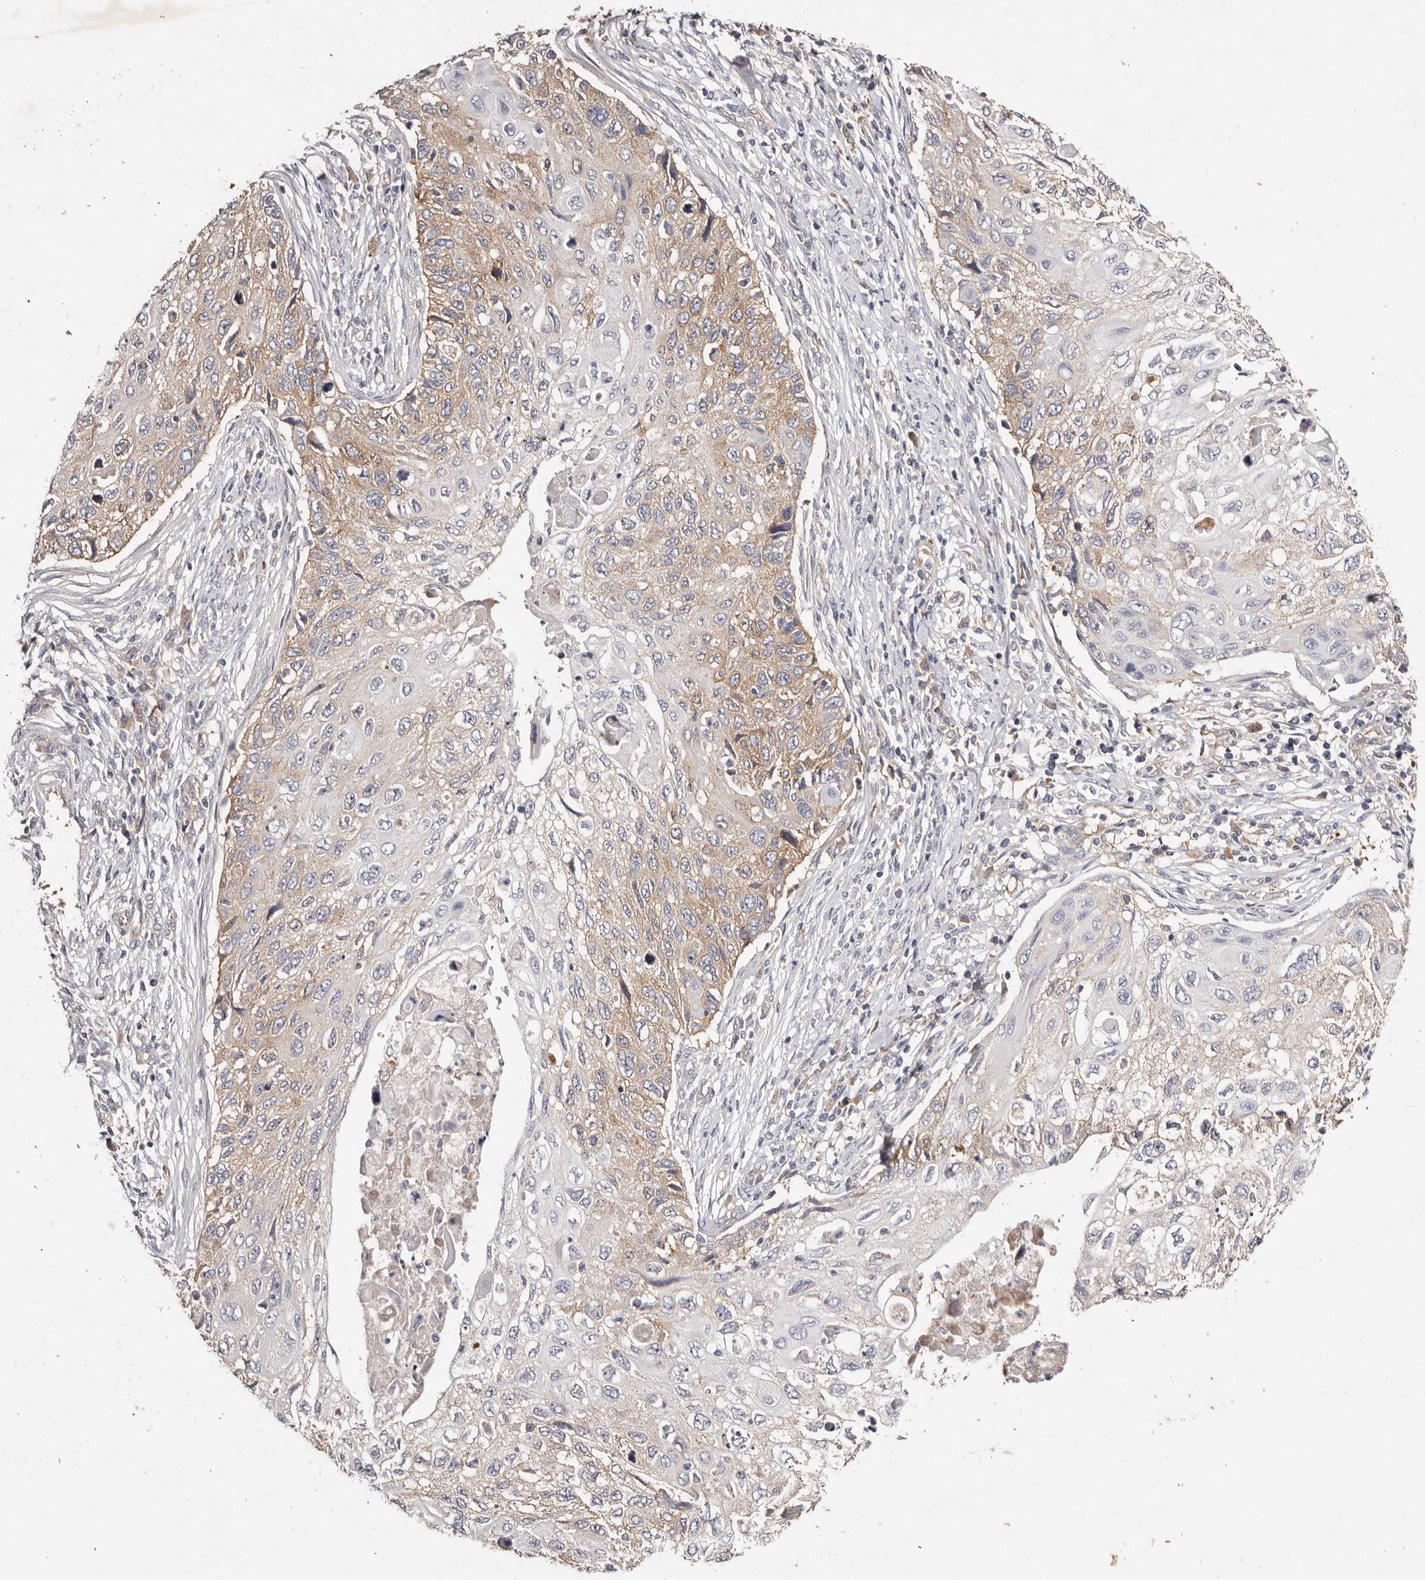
{"staining": {"intensity": "moderate", "quantity": "25%-75%", "location": "cytoplasmic/membranous"}, "tissue": "cervical cancer", "cell_type": "Tumor cells", "image_type": "cancer", "snomed": [{"axis": "morphology", "description": "Squamous cell carcinoma, NOS"}, {"axis": "topography", "description": "Cervix"}], "caption": "A brown stain highlights moderate cytoplasmic/membranous staining of a protein in human squamous cell carcinoma (cervical) tumor cells.", "gene": "LTV1", "patient": {"sex": "female", "age": 70}}